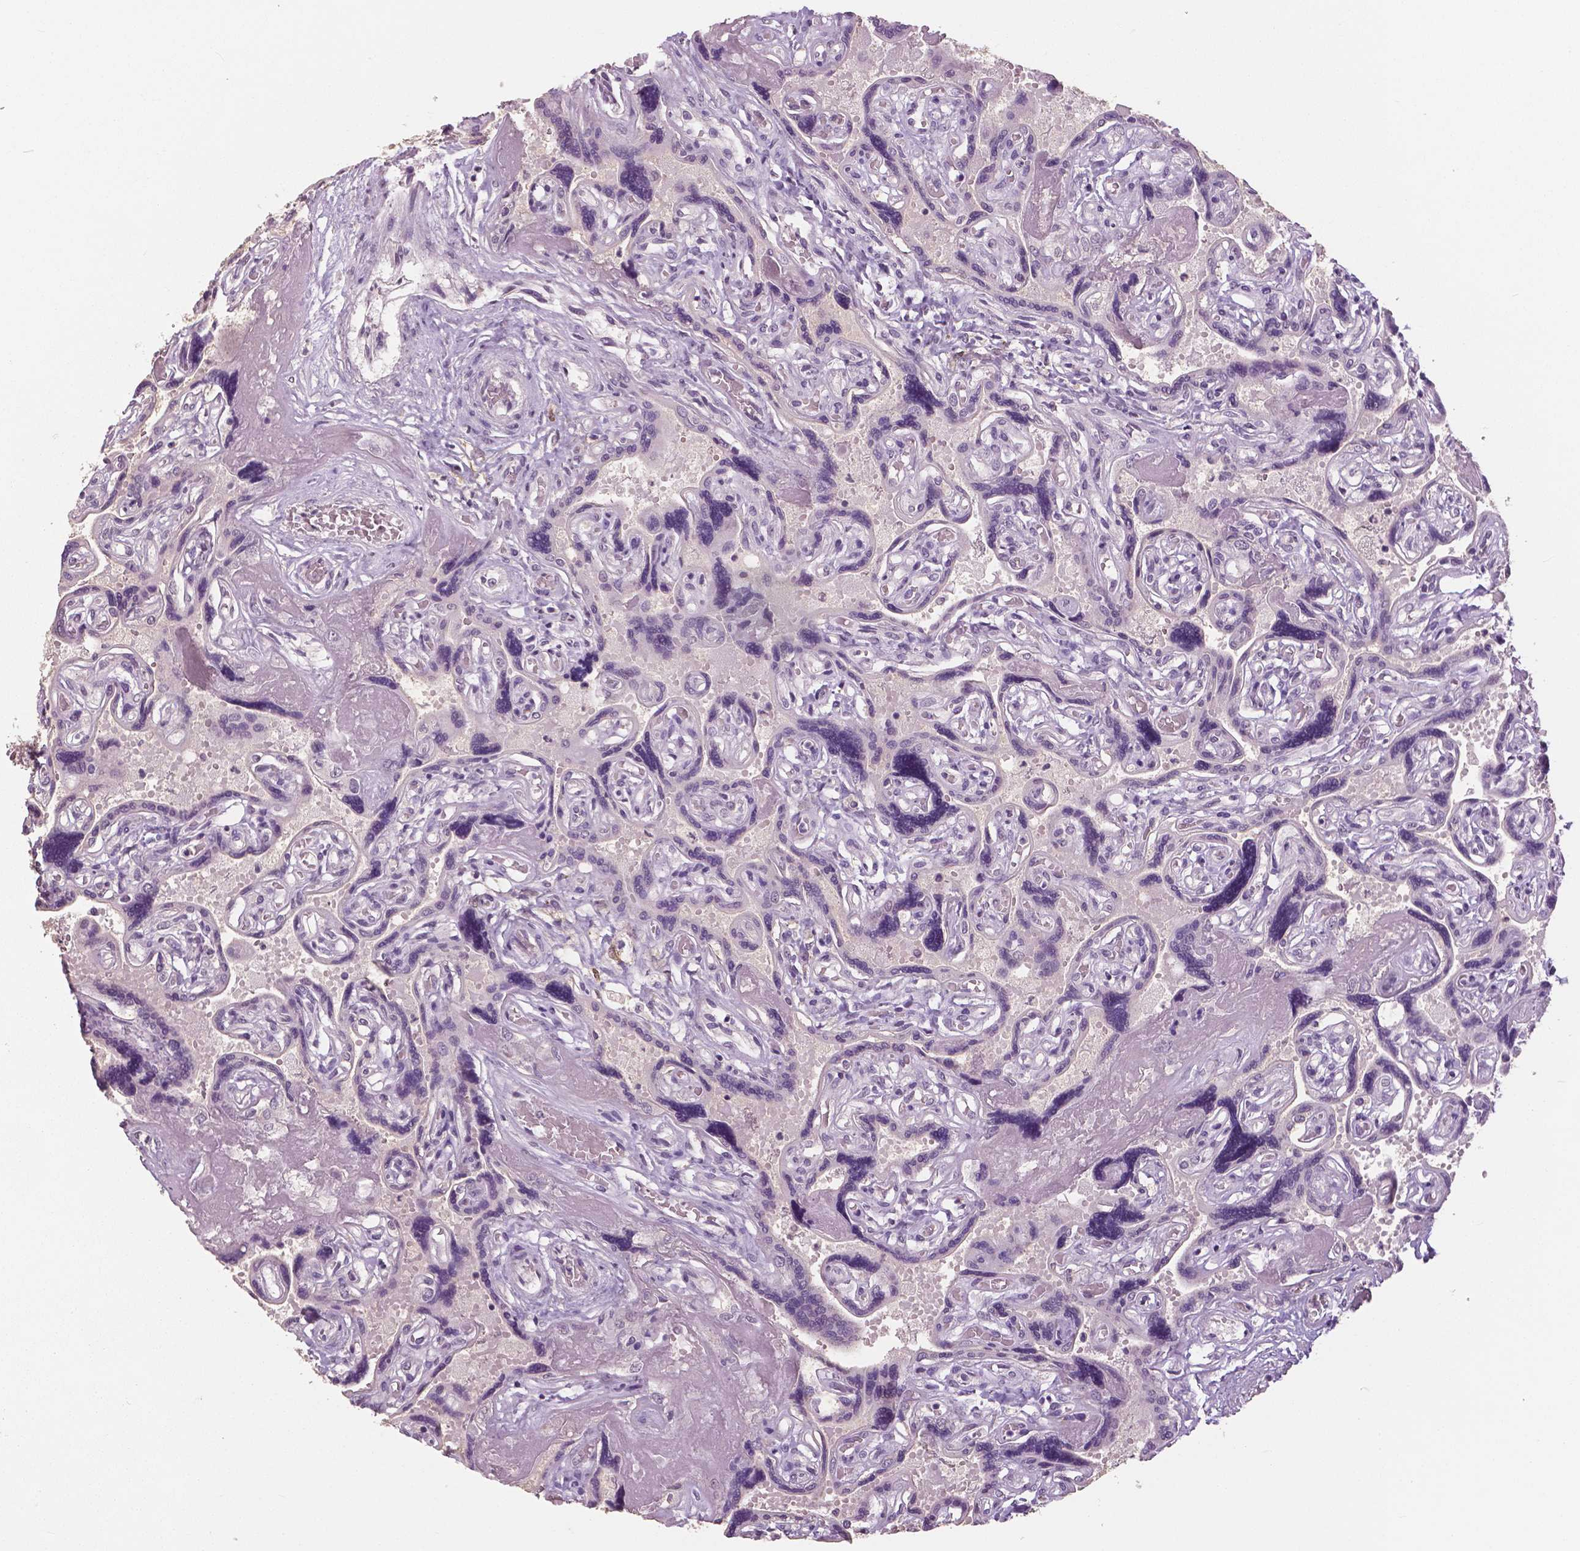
{"staining": {"intensity": "negative", "quantity": "none", "location": "none"}, "tissue": "placenta", "cell_type": "Decidual cells", "image_type": "normal", "snomed": [{"axis": "morphology", "description": "Normal tissue, NOS"}, {"axis": "topography", "description": "Placenta"}], "caption": "The immunohistochemistry (IHC) micrograph has no significant expression in decidual cells of placenta.", "gene": "NECAB1", "patient": {"sex": "female", "age": 32}}